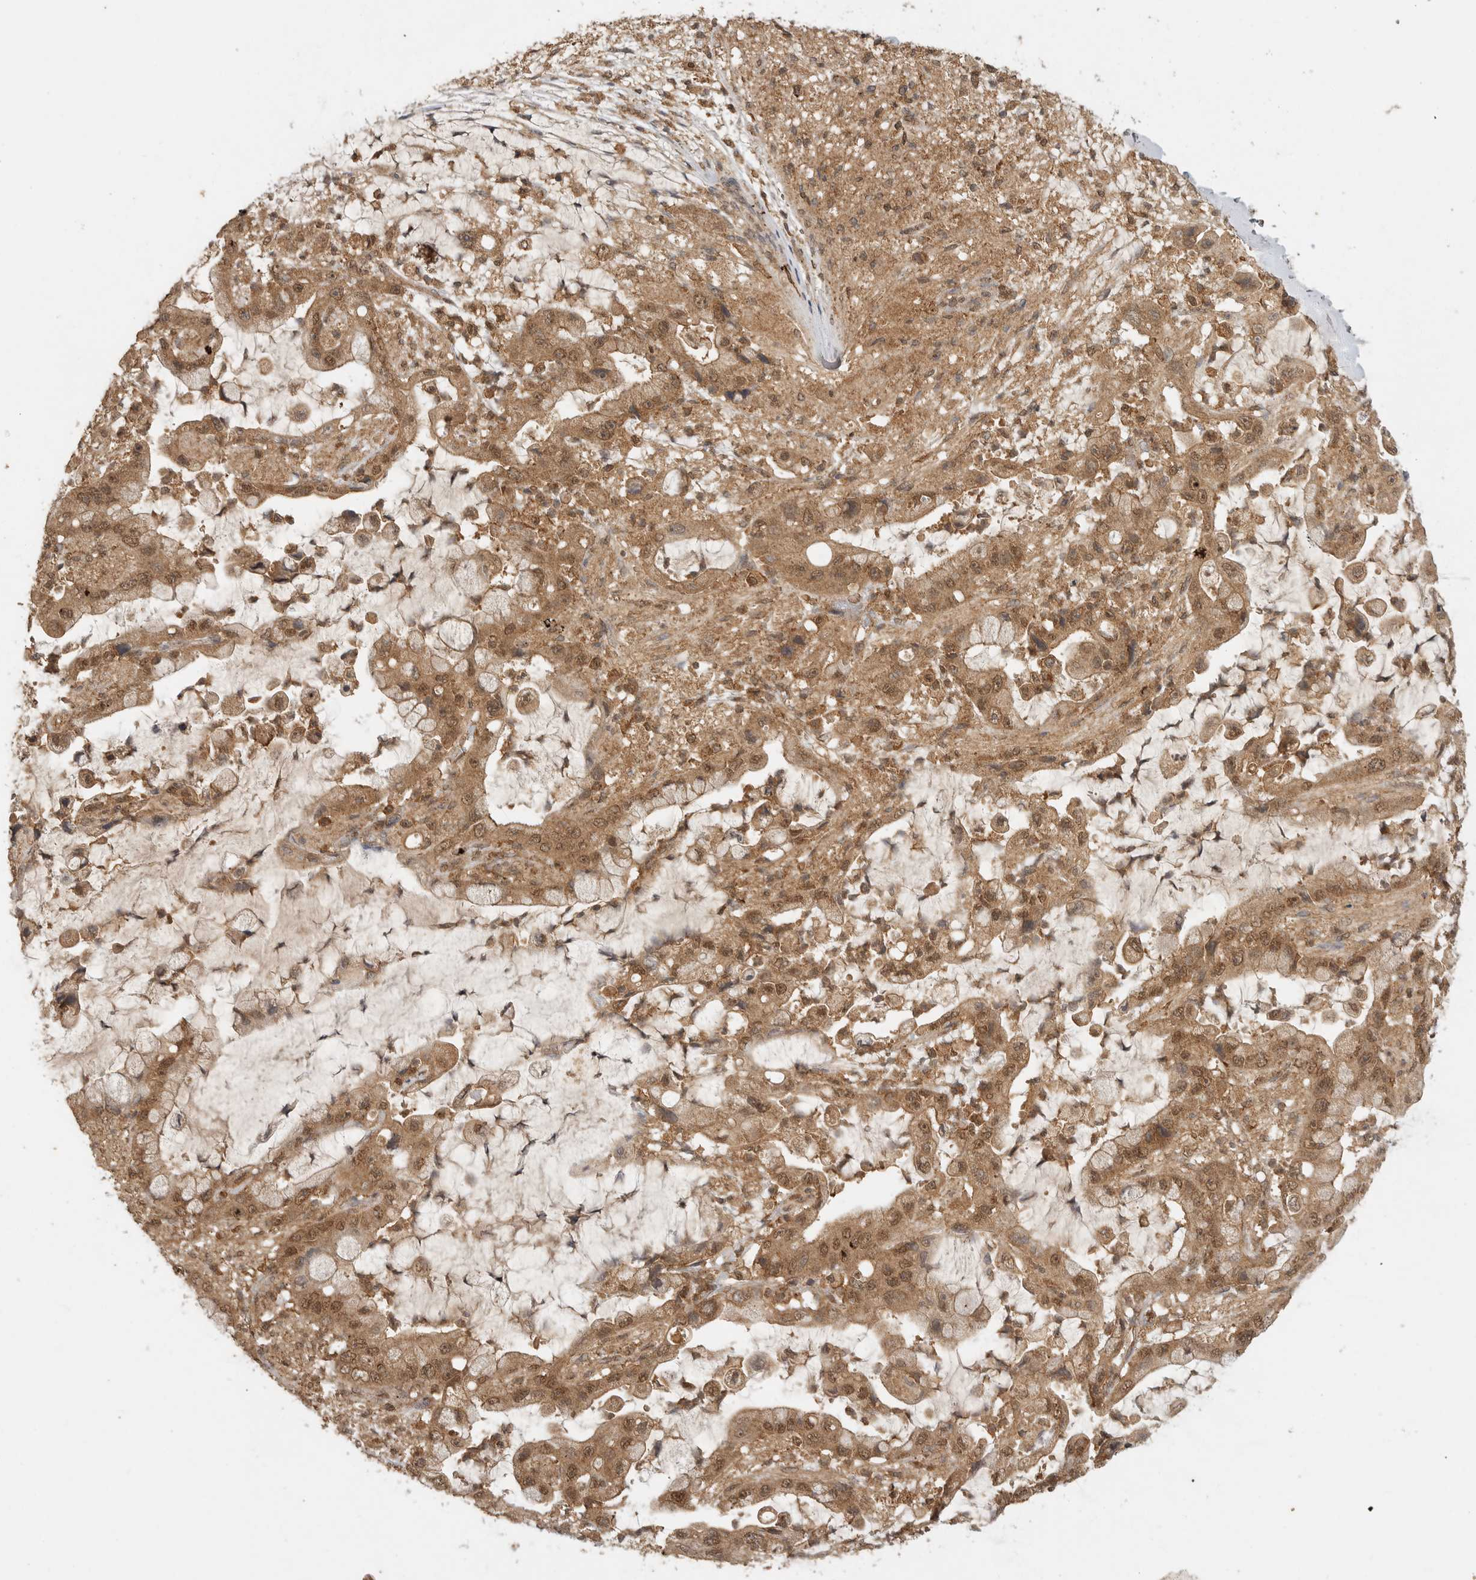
{"staining": {"intensity": "moderate", "quantity": ">75%", "location": "cytoplasmic/membranous,nuclear"}, "tissue": "liver cancer", "cell_type": "Tumor cells", "image_type": "cancer", "snomed": [{"axis": "morphology", "description": "Cholangiocarcinoma"}, {"axis": "topography", "description": "Liver"}], "caption": "A high-resolution photomicrograph shows immunohistochemistry (IHC) staining of liver cholangiocarcinoma, which displays moderate cytoplasmic/membranous and nuclear expression in approximately >75% of tumor cells. (DAB (3,3'-diaminobenzidine) IHC, brown staining for protein, blue staining for nuclei).", "gene": "ICOSLG", "patient": {"sex": "female", "age": 54}}